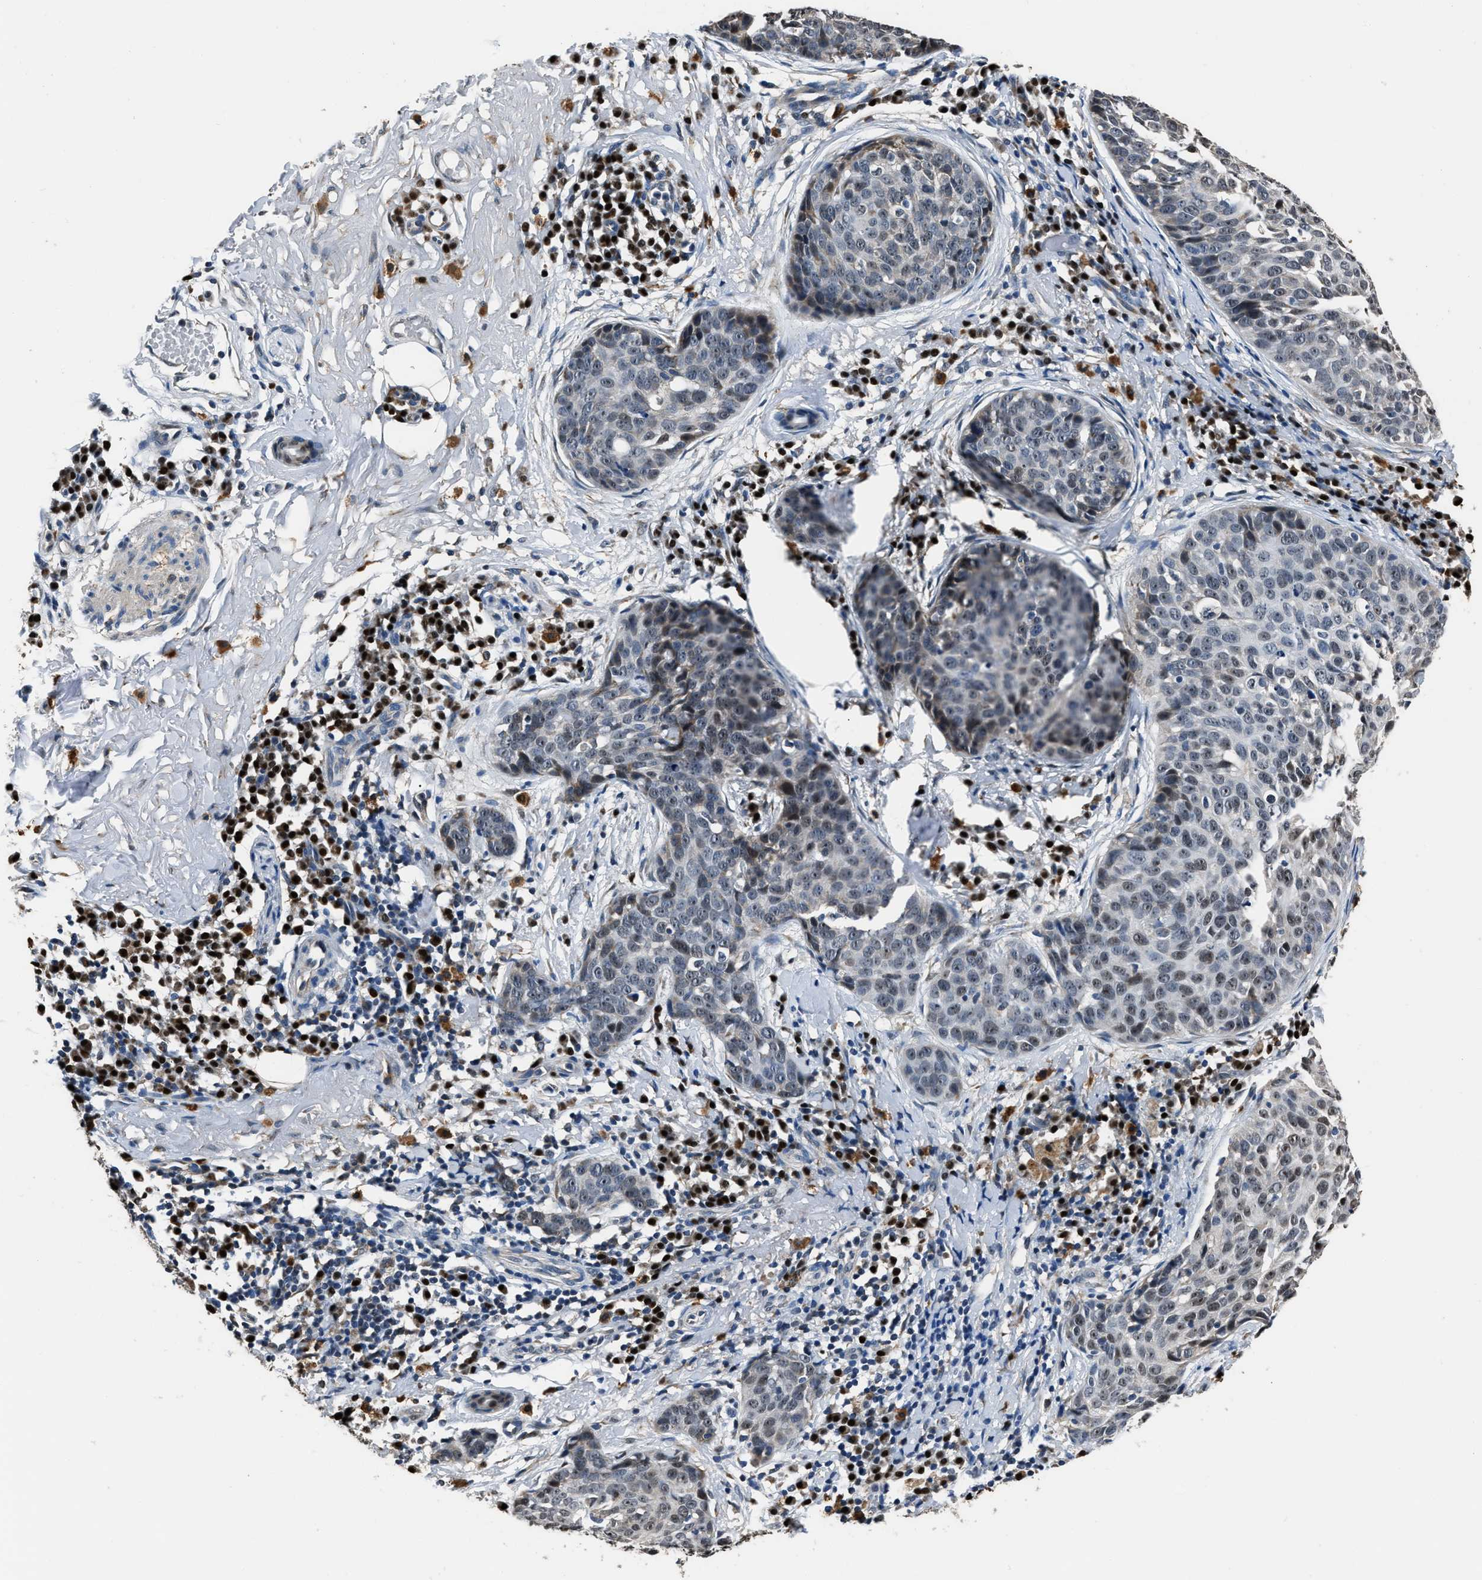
{"staining": {"intensity": "weak", "quantity": "<25%", "location": "nuclear"}, "tissue": "skin cancer", "cell_type": "Tumor cells", "image_type": "cancer", "snomed": [{"axis": "morphology", "description": "Squamous cell carcinoma in situ, NOS"}, {"axis": "morphology", "description": "Squamous cell carcinoma, NOS"}, {"axis": "topography", "description": "Skin"}], "caption": "Tumor cells are negative for protein expression in human skin squamous cell carcinoma in situ.", "gene": "NSUN5", "patient": {"sex": "male", "age": 93}}